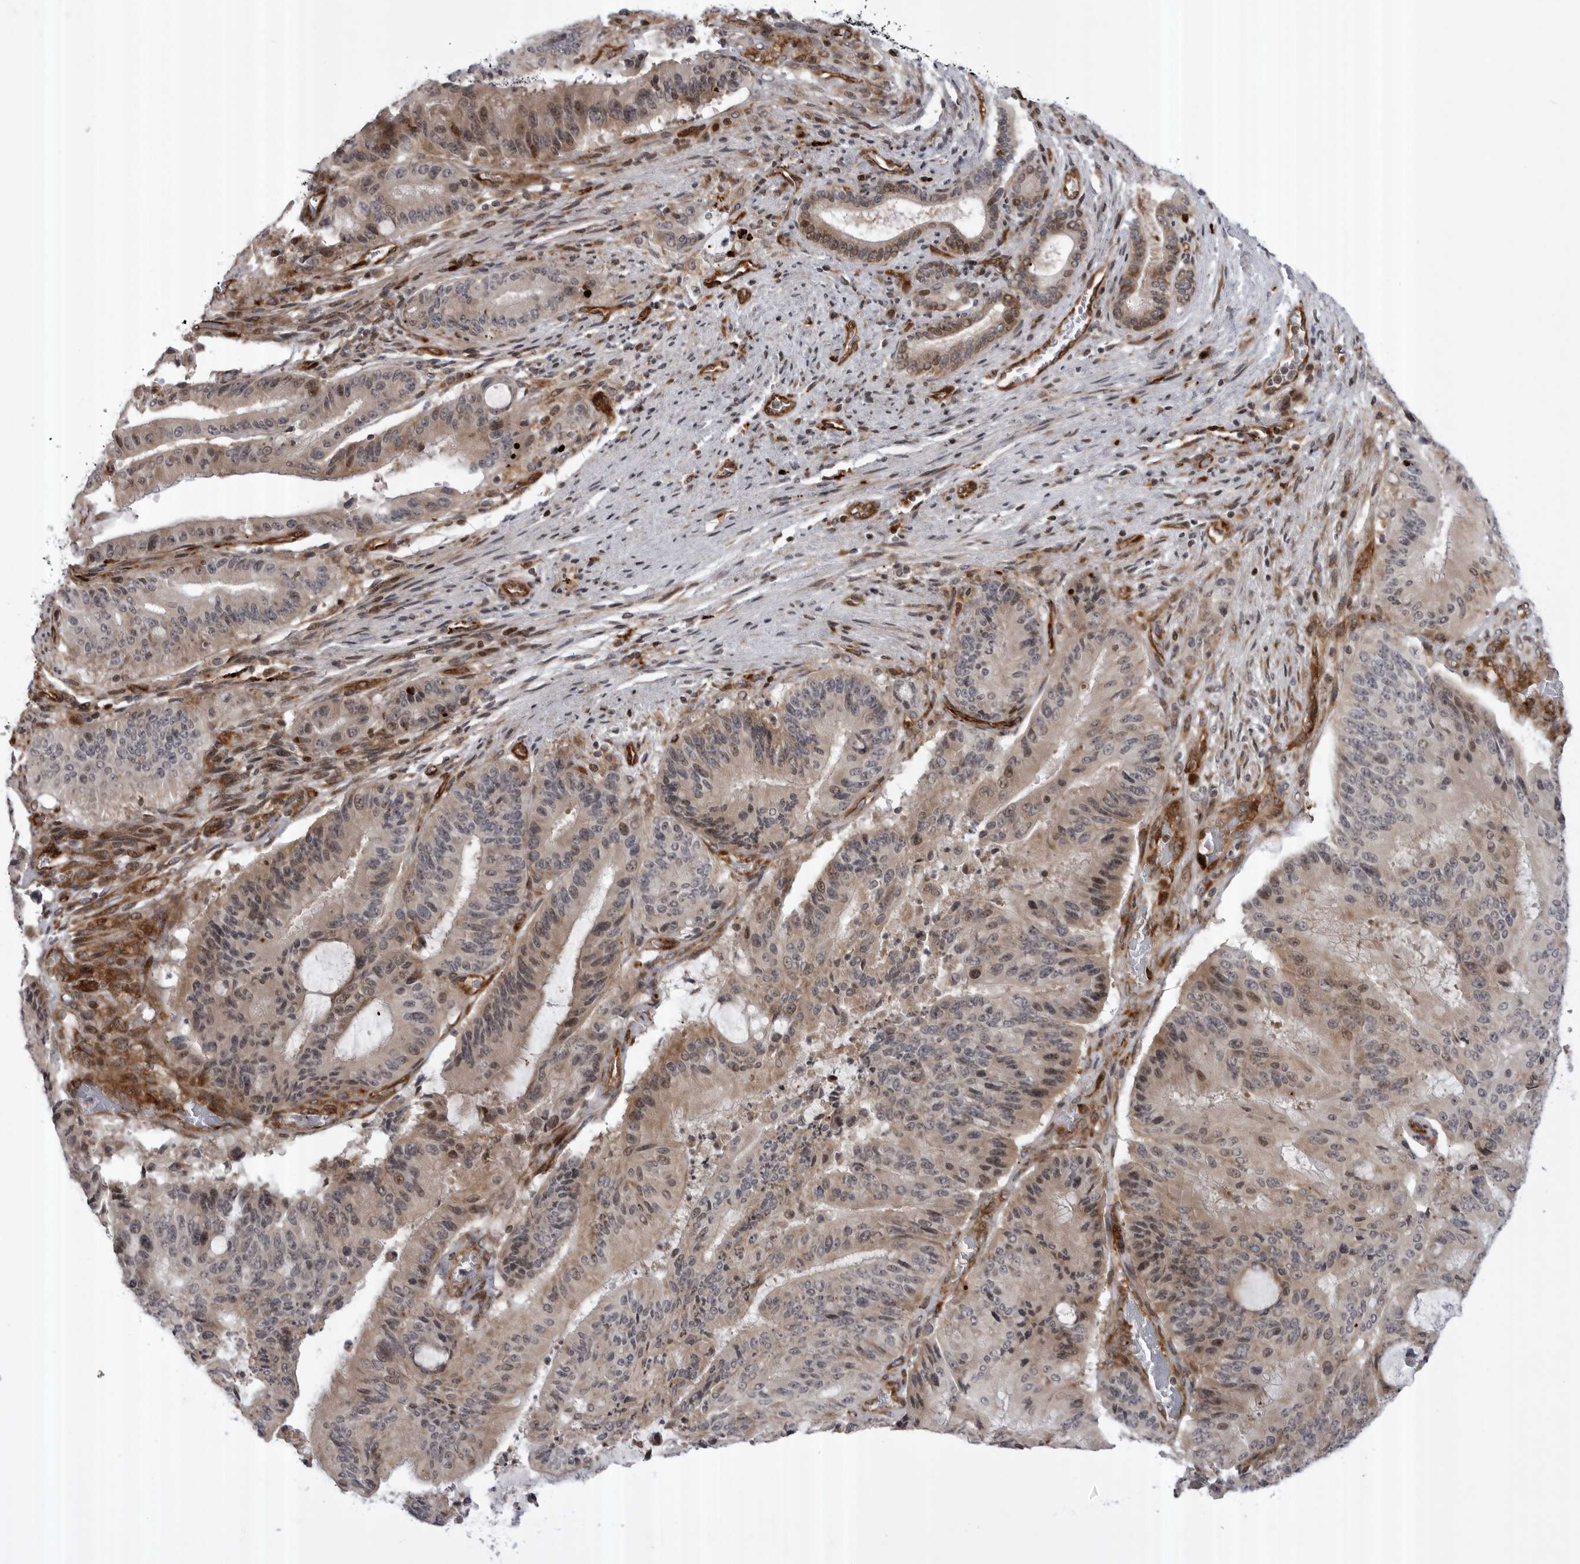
{"staining": {"intensity": "weak", "quantity": "25%-75%", "location": "cytoplasmic/membranous"}, "tissue": "liver cancer", "cell_type": "Tumor cells", "image_type": "cancer", "snomed": [{"axis": "morphology", "description": "Normal tissue, NOS"}, {"axis": "morphology", "description": "Cholangiocarcinoma"}, {"axis": "topography", "description": "Liver"}, {"axis": "topography", "description": "Peripheral nerve tissue"}], "caption": "Immunohistochemical staining of human liver cholangiocarcinoma reveals low levels of weak cytoplasmic/membranous protein positivity in about 25%-75% of tumor cells. The staining was performed using DAB to visualize the protein expression in brown, while the nuclei were stained in blue with hematoxylin (Magnification: 20x).", "gene": "ABL1", "patient": {"sex": "female", "age": 73}}